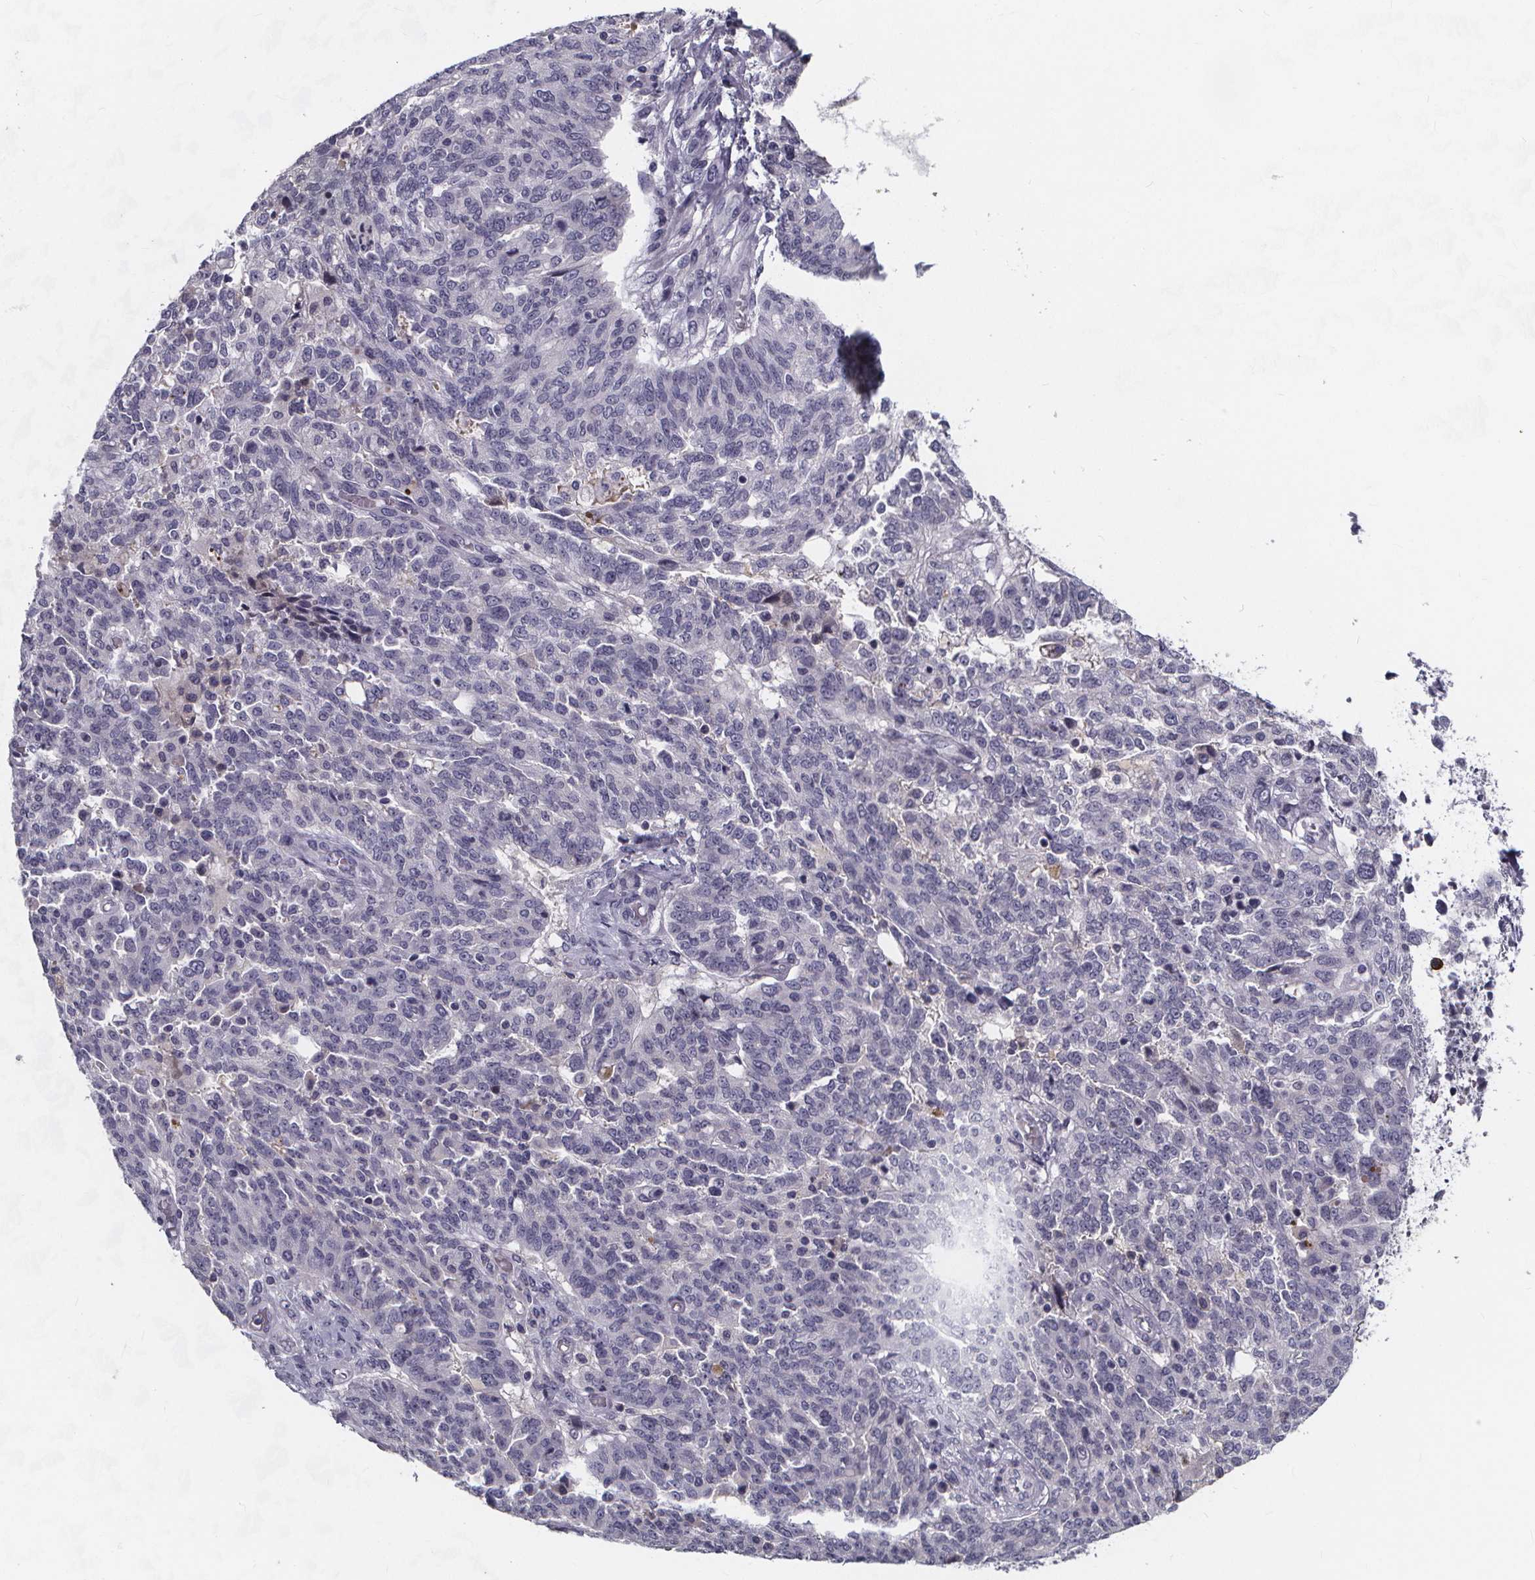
{"staining": {"intensity": "negative", "quantity": "none", "location": "none"}, "tissue": "ovarian cancer", "cell_type": "Tumor cells", "image_type": "cancer", "snomed": [{"axis": "morphology", "description": "Cystadenocarcinoma, serous, NOS"}, {"axis": "topography", "description": "Ovary"}], "caption": "There is no significant positivity in tumor cells of serous cystadenocarcinoma (ovarian).", "gene": "AGT", "patient": {"sex": "female", "age": 67}}